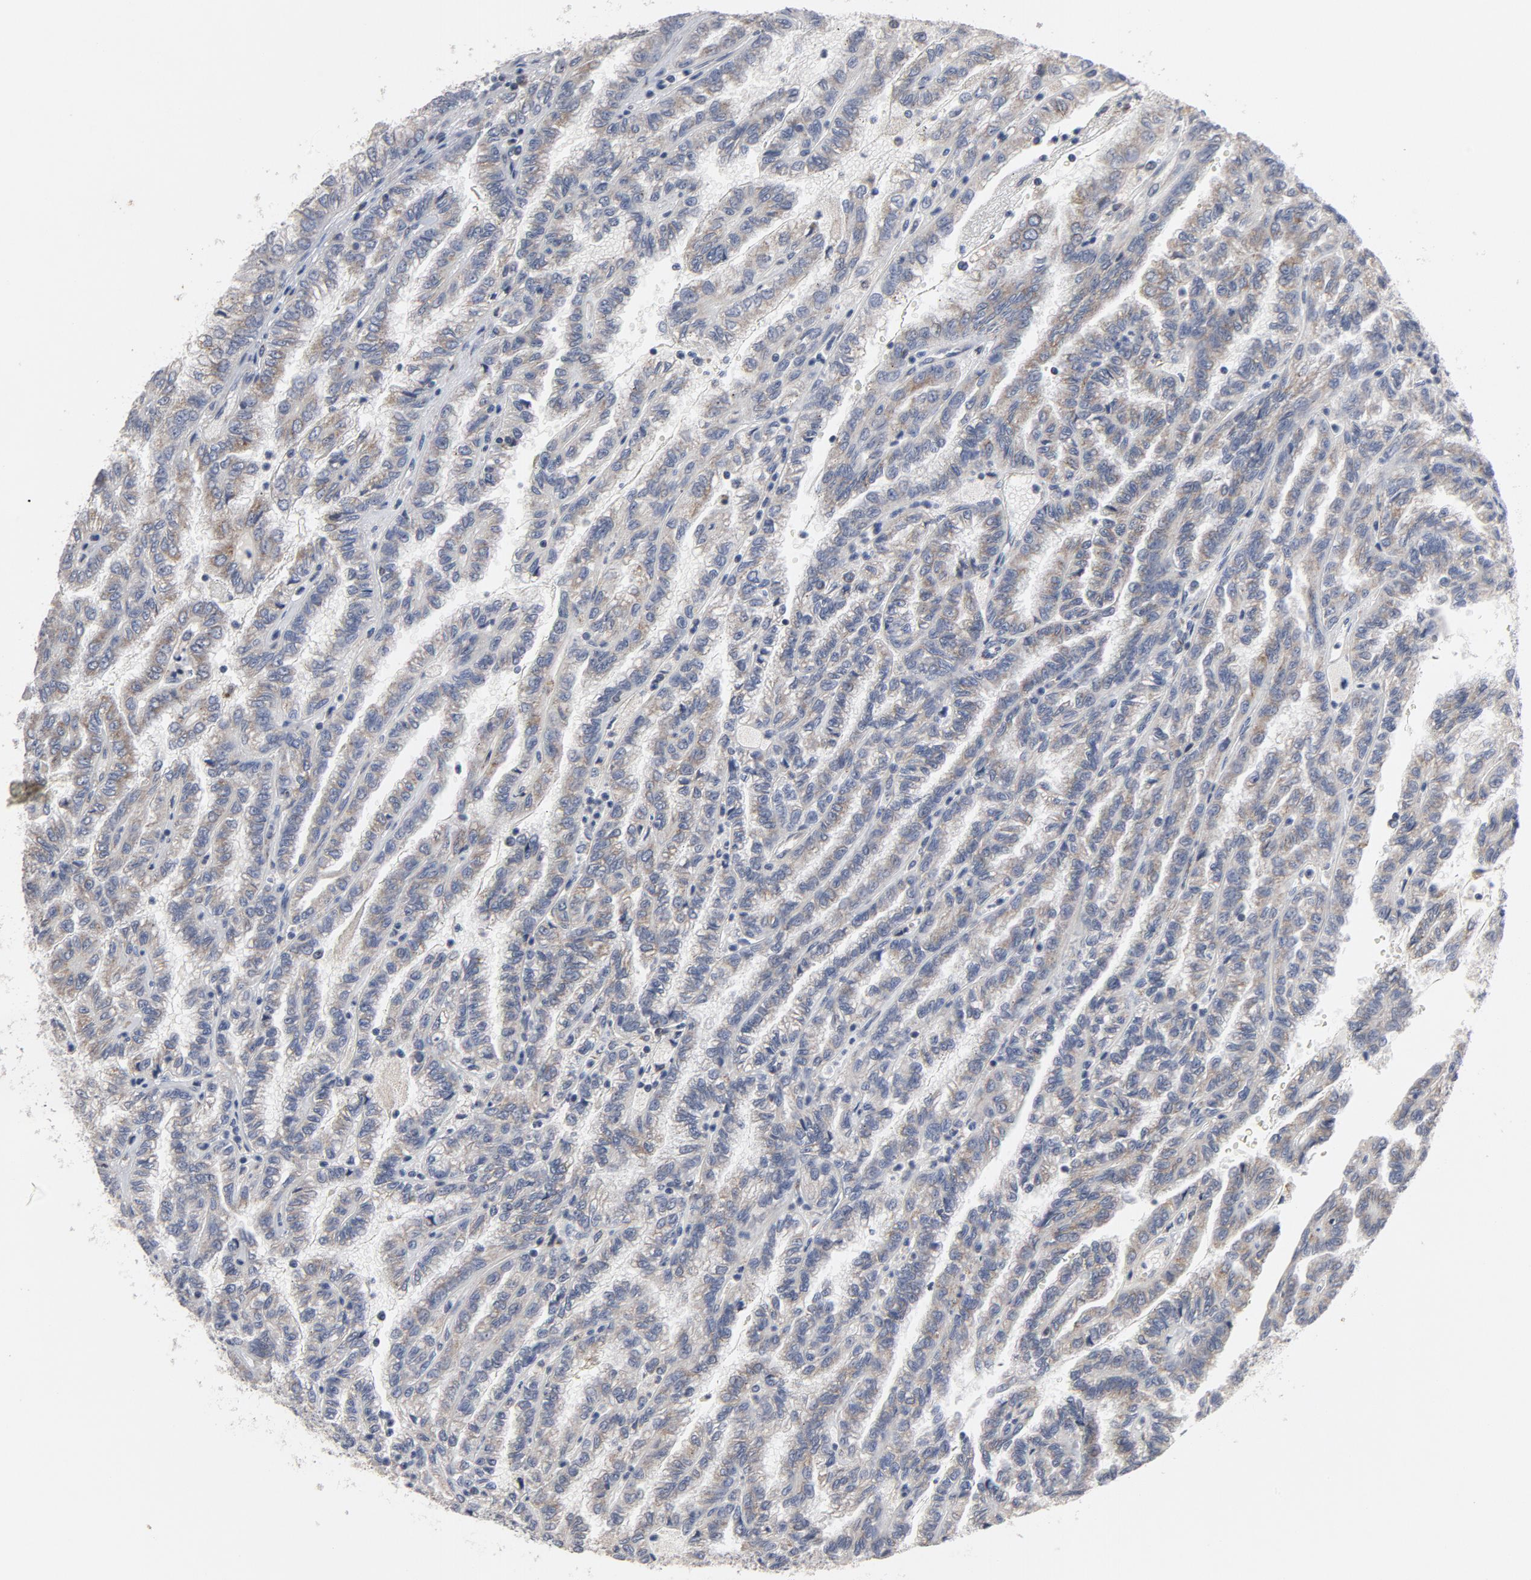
{"staining": {"intensity": "moderate", "quantity": "<25%", "location": "cytoplasmic/membranous"}, "tissue": "renal cancer", "cell_type": "Tumor cells", "image_type": "cancer", "snomed": [{"axis": "morphology", "description": "Inflammation, NOS"}, {"axis": "morphology", "description": "Adenocarcinoma, NOS"}, {"axis": "topography", "description": "Kidney"}], "caption": "An immunohistochemistry (IHC) image of neoplastic tissue is shown. Protein staining in brown highlights moderate cytoplasmic/membranous positivity in renal cancer within tumor cells. (DAB IHC, brown staining for protein, blue staining for nuclei).", "gene": "PPP1R1B", "patient": {"sex": "male", "age": 68}}